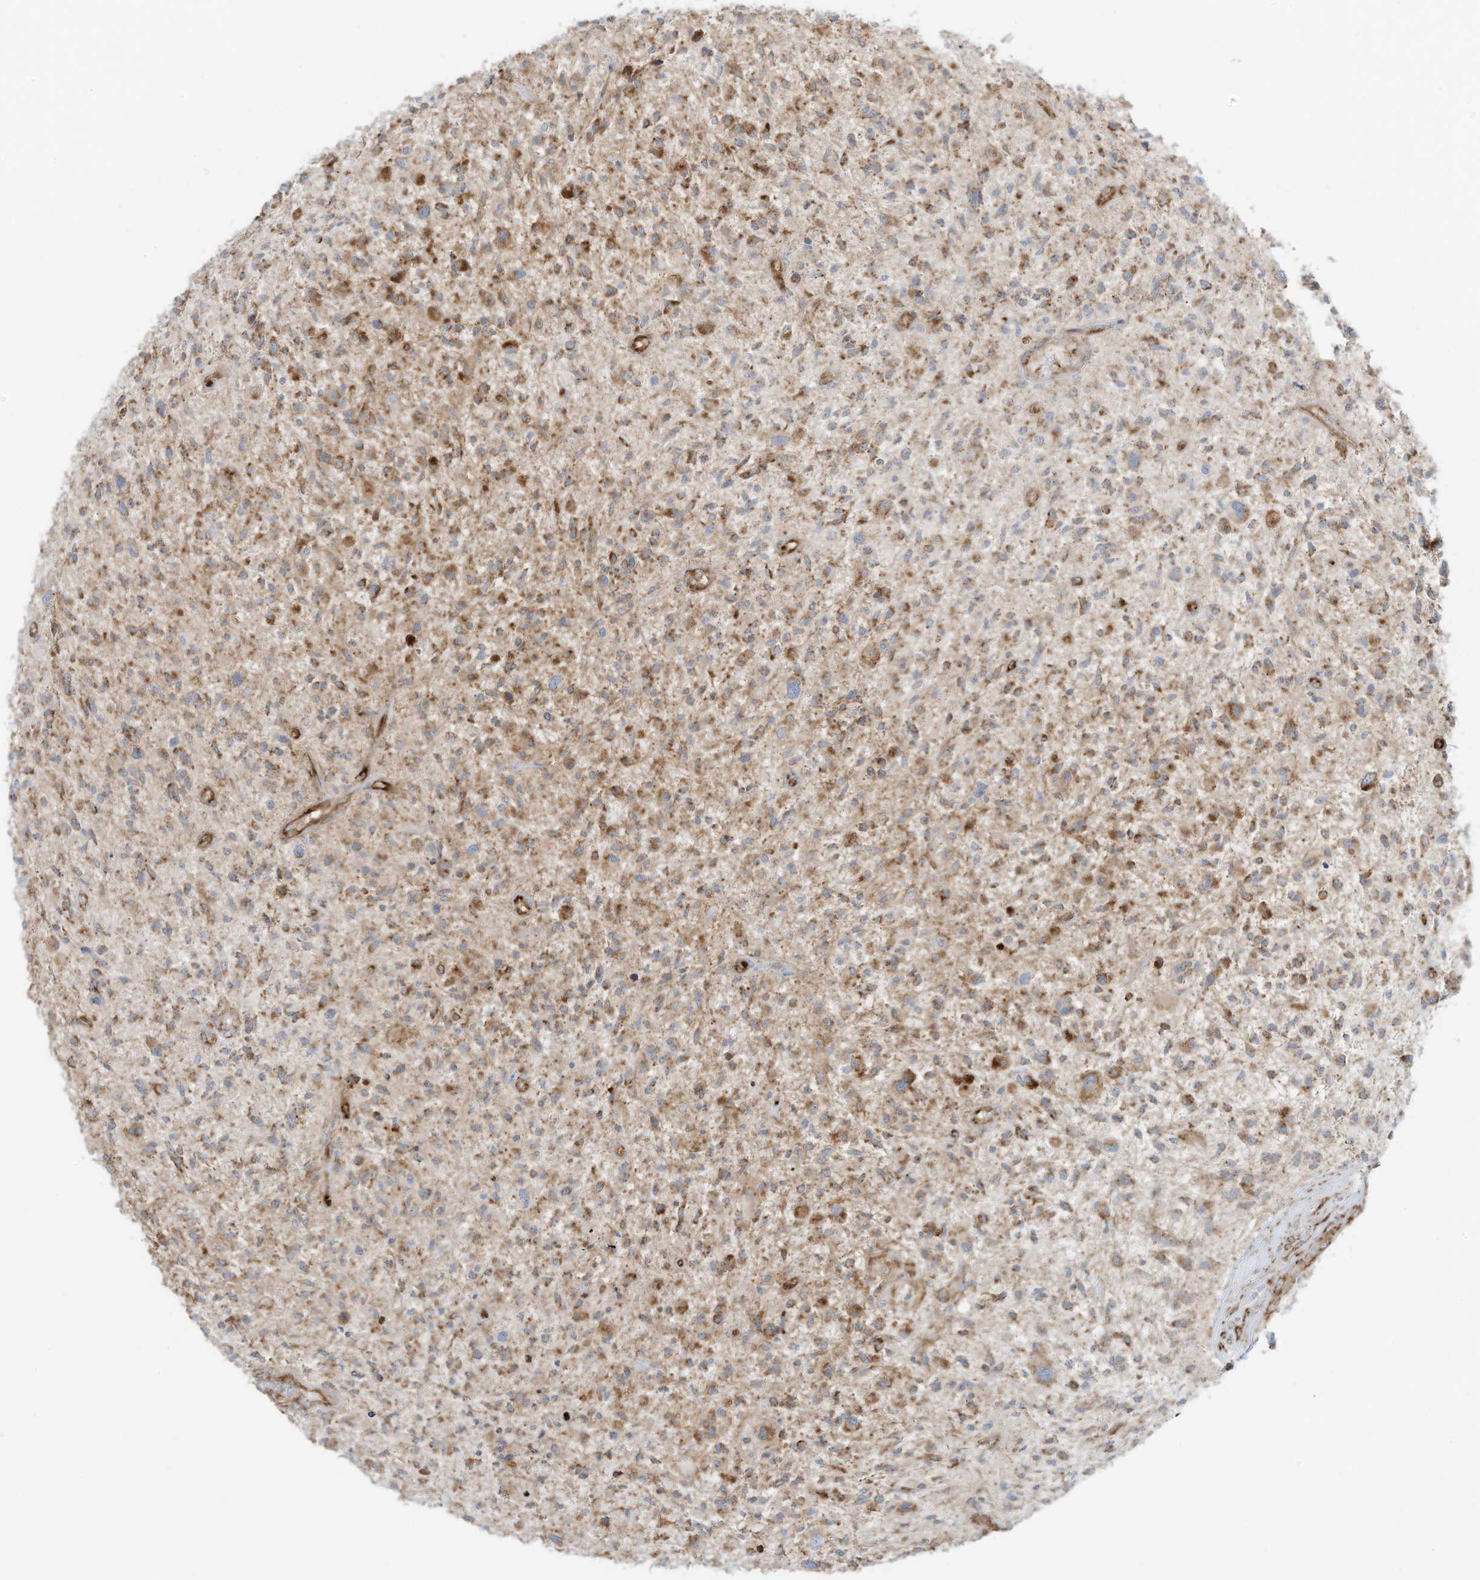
{"staining": {"intensity": "moderate", "quantity": "<25%", "location": "cytoplasmic/membranous"}, "tissue": "glioma", "cell_type": "Tumor cells", "image_type": "cancer", "snomed": [{"axis": "morphology", "description": "Glioma, malignant, High grade"}, {"axis": "topography", "description": "Brain"}], "caption": "The micrograph shows immunohistochemical staining of high-grade glioma (malignant). There is moderate cytoplasmic/membranous expression is seen in about <25% of tumor cells.", "gene": "ABCB7", "patient": {"sex": "male", "age": 47}}